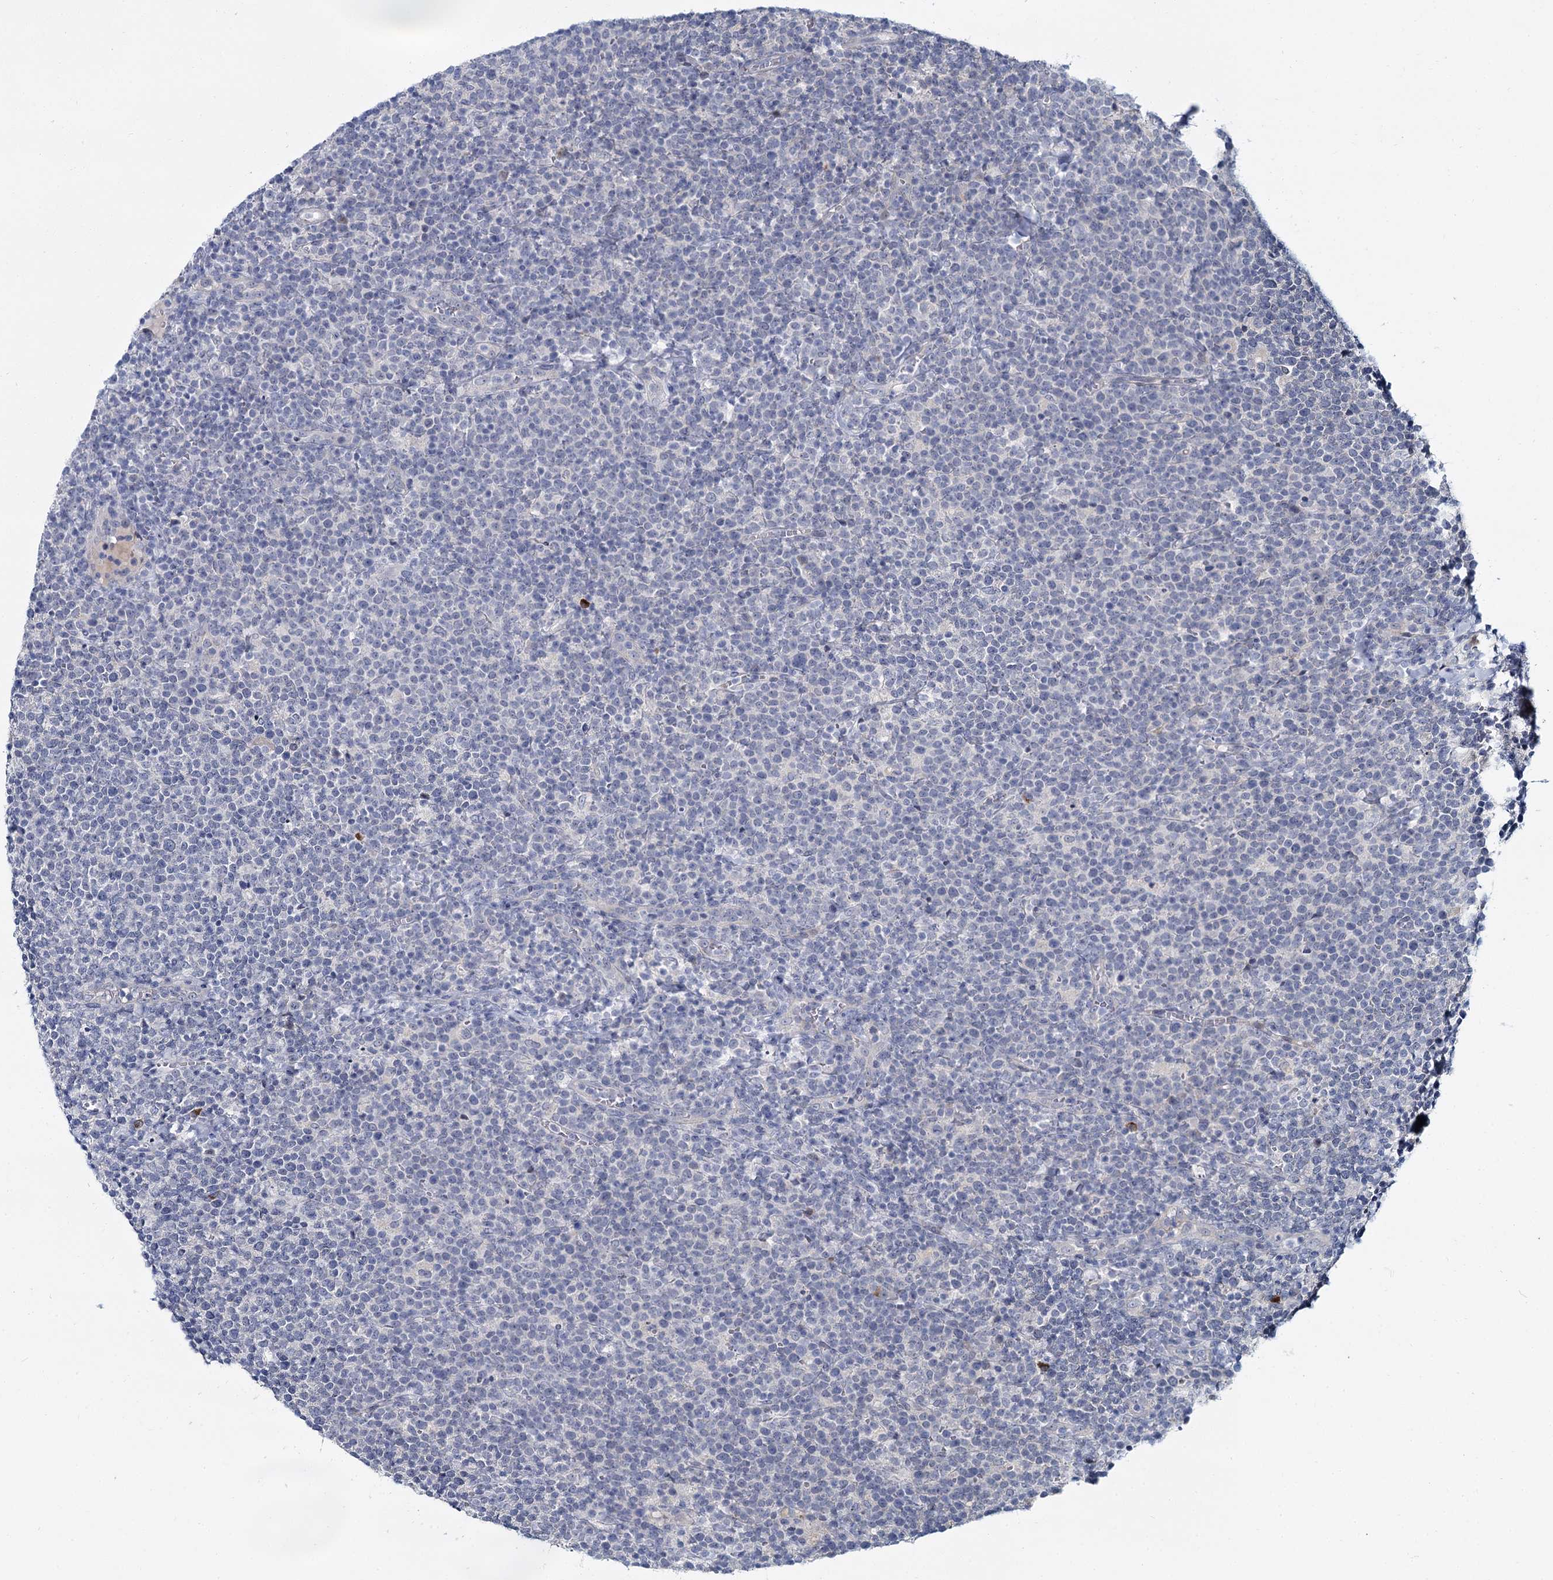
{"staining": {"intensity": "negative", "quantity": "none", "location": "none"}, "tissue": "lymphoma", "cell_type": "Tumor cells", "image_type": "cancer", "snomed": [{"axis": "morphology", "description": "Malignant lymphoma, non-Hodgkin's type, High grade"}, {"axis": "topography", "description": "Lymph node"}], "caption": "A micrograph of lymphoma stained for a protein shows no brown staining in tumor cells. (DAB immunohistochemistry (IHC) with hematoxylin counter stain).", "gene": "ACRBP", "patient": {"sex": "male", "age": 61}}